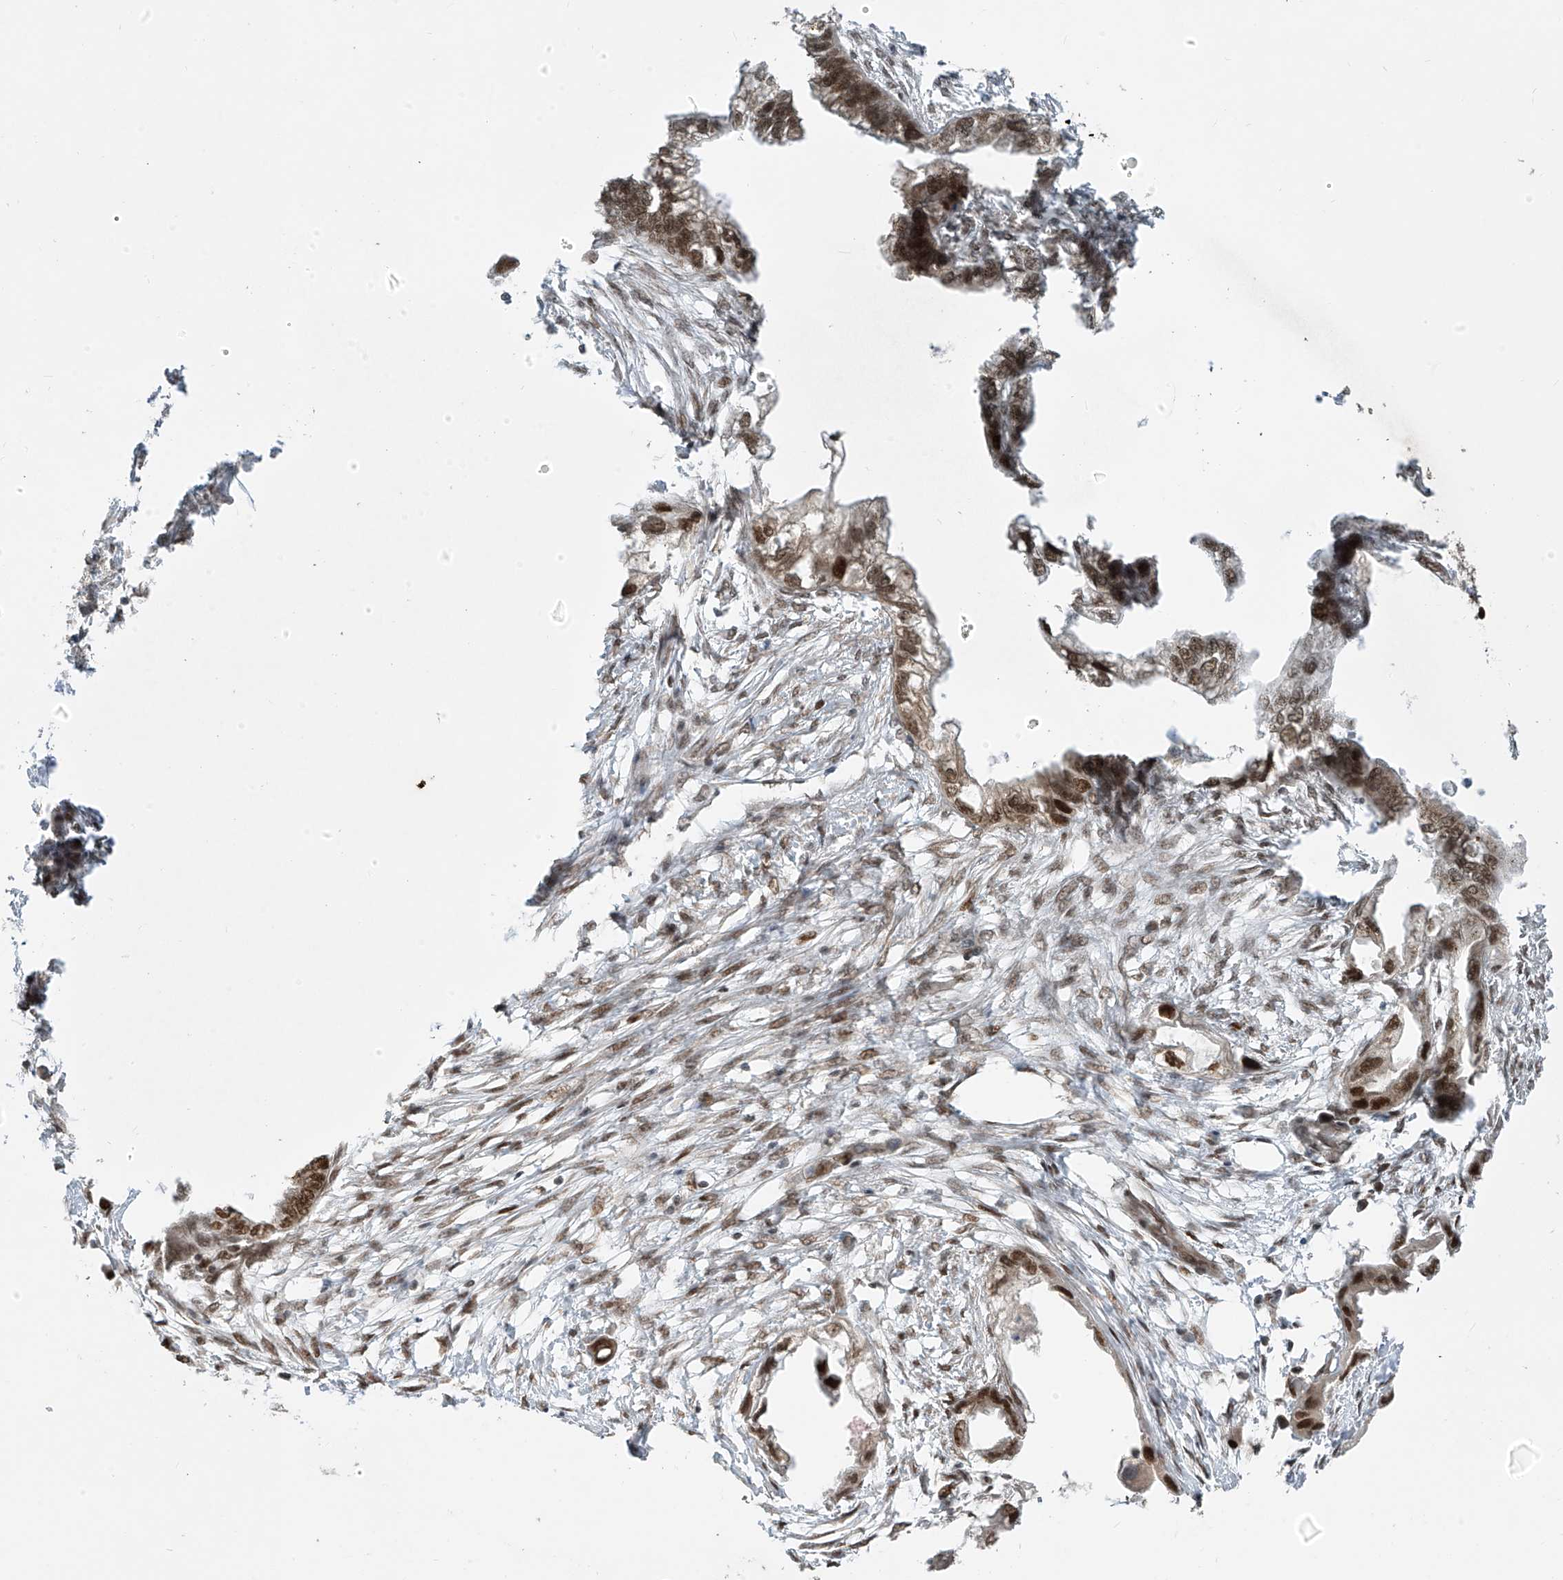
{"staining": {"intensity": "moderate", "quantity": ">75%", "location": "nuclear"}, "tissue": "endometrial cancer", "cell_type": "Tumor cells", "image_type": "cancer", "snomed": [{"axis": "morphology", "description": "Adenocarcinoma, NOS"}, {"axis": "morphology", "description": "Adenocarcinoma, metastatic, NOS"}, {"axis": "topography", "description": "Adipose tissue"}, {"axis": "topography", "description": "Endometrium"}], "caption": "Immunohistochemical staining of human endometrial cancer reveals medium levels of moderate nuclear expression in about >75% of tumor cells. The staining was performed using DAB, with brown indicating positive protein expression. Nuclei are stained blue with hematoxylin.", "gene": "ARHGEF3", "patient": {"sex": "female", "age": 67}}